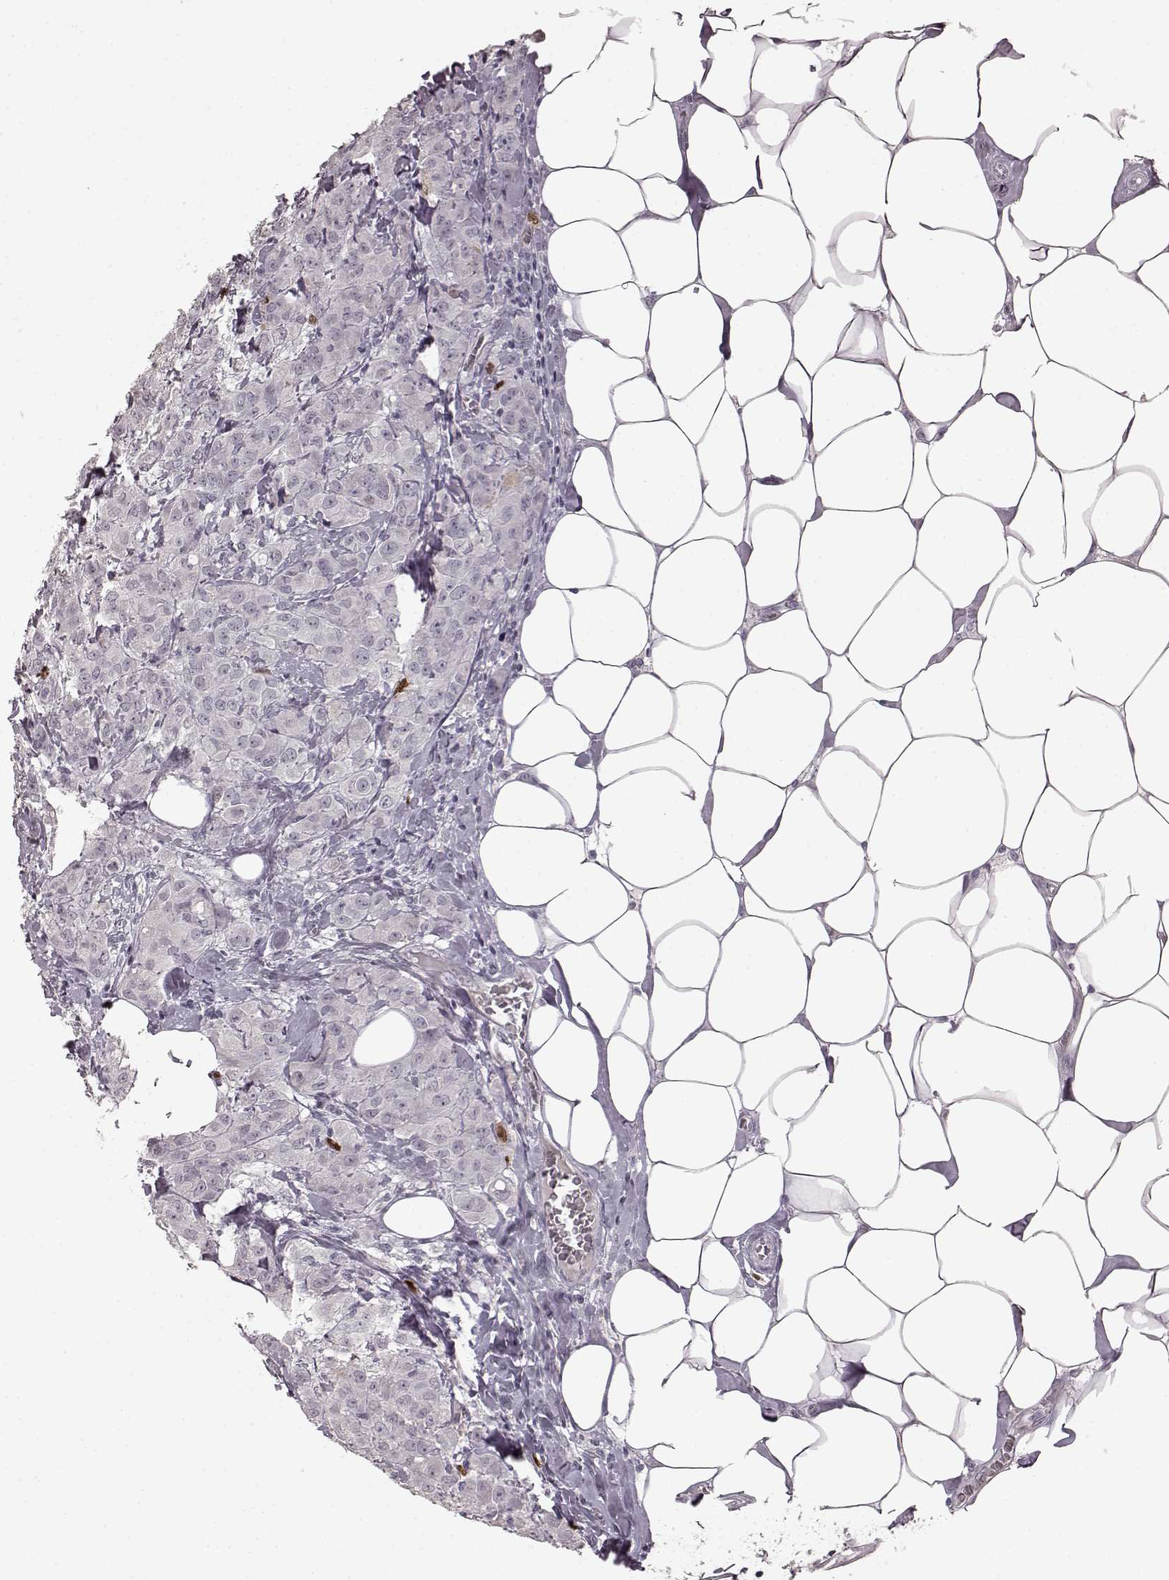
{"staining": {"intensity": "moderate", "quantity": "<25%", "location": "nuclear"}, "tissue": "breast cancer", "cell_type": "Tumor cells", "image_type": "cancer", "snomed": [{"axis": "morphology", "description": "Normal tissue, NOS"}, {"axis": "morphology", "description": "Duct carcinoma"}, {"axis": "topography", "description": "Breast"}], "caption": "Human breast cancer (invasive ductal carcinoma) stained with a protein marker reveals moderate staining in tumor cells.", "gene": "CCNA2", "patient": {"sex": "female", "age": 43}}